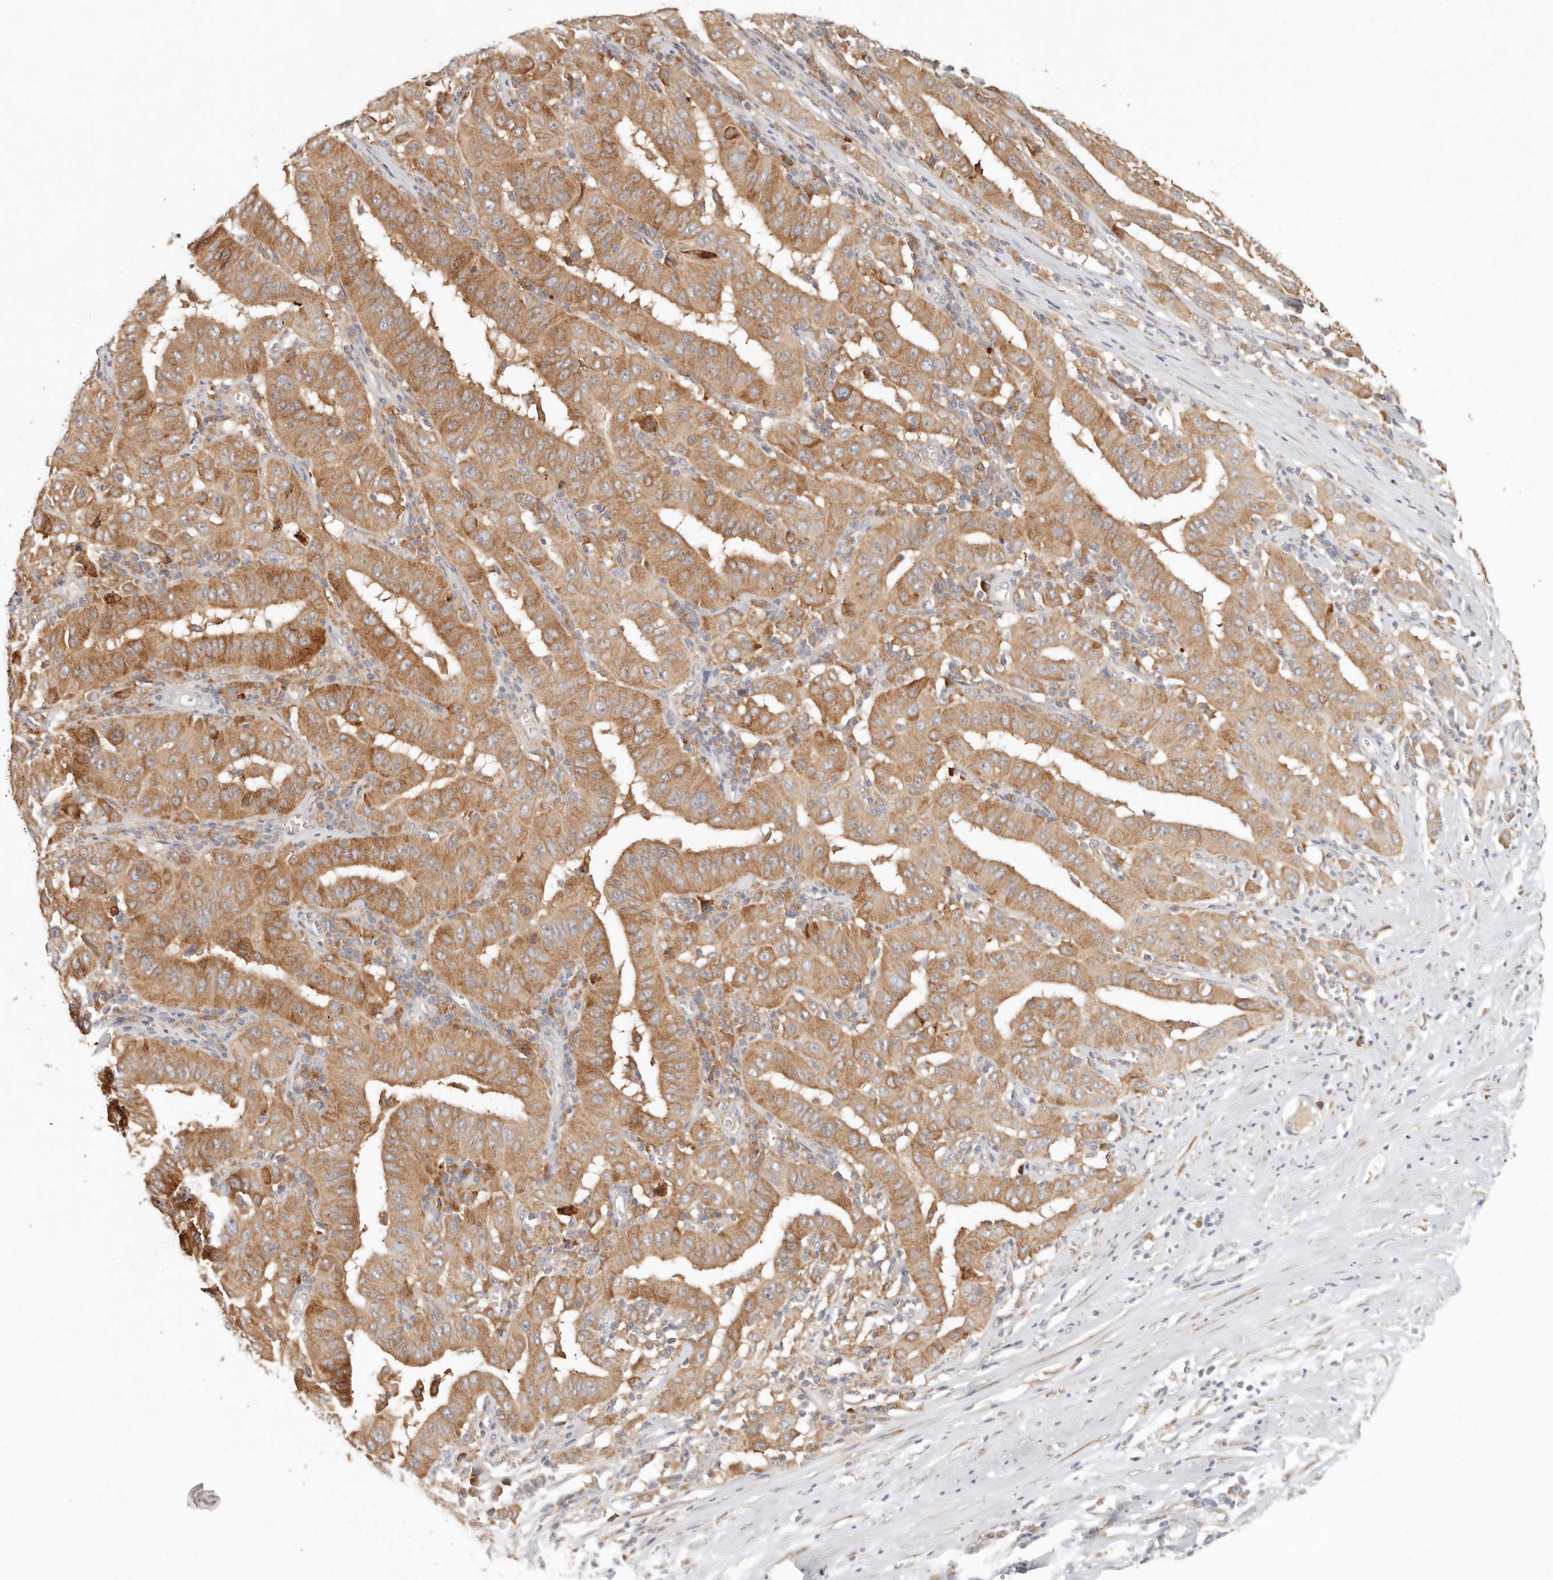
{"staining": {"intensity": "moderate", "quantity": ">75%", "location": "cytoplasmic/membranous"}, "tissue": "pancreatic cancer", "cell_type": "Tumor cells", "image_type": "cancer", "snomed": [{"axis": "morphology", "description": "Adenocarcinoma, NOS"}, {"axis": "topography", "description": "Pancreas"}], "caption": "DAB immunohistochemical staining of human pancreatic cancer (adenocarcinoma) reveals moderate cytoplasmic/membranous protein staining in about >75% of tumor cells.", "gene": "ARHGEF10L", "patient": {"sex": "male", "age": 63}}